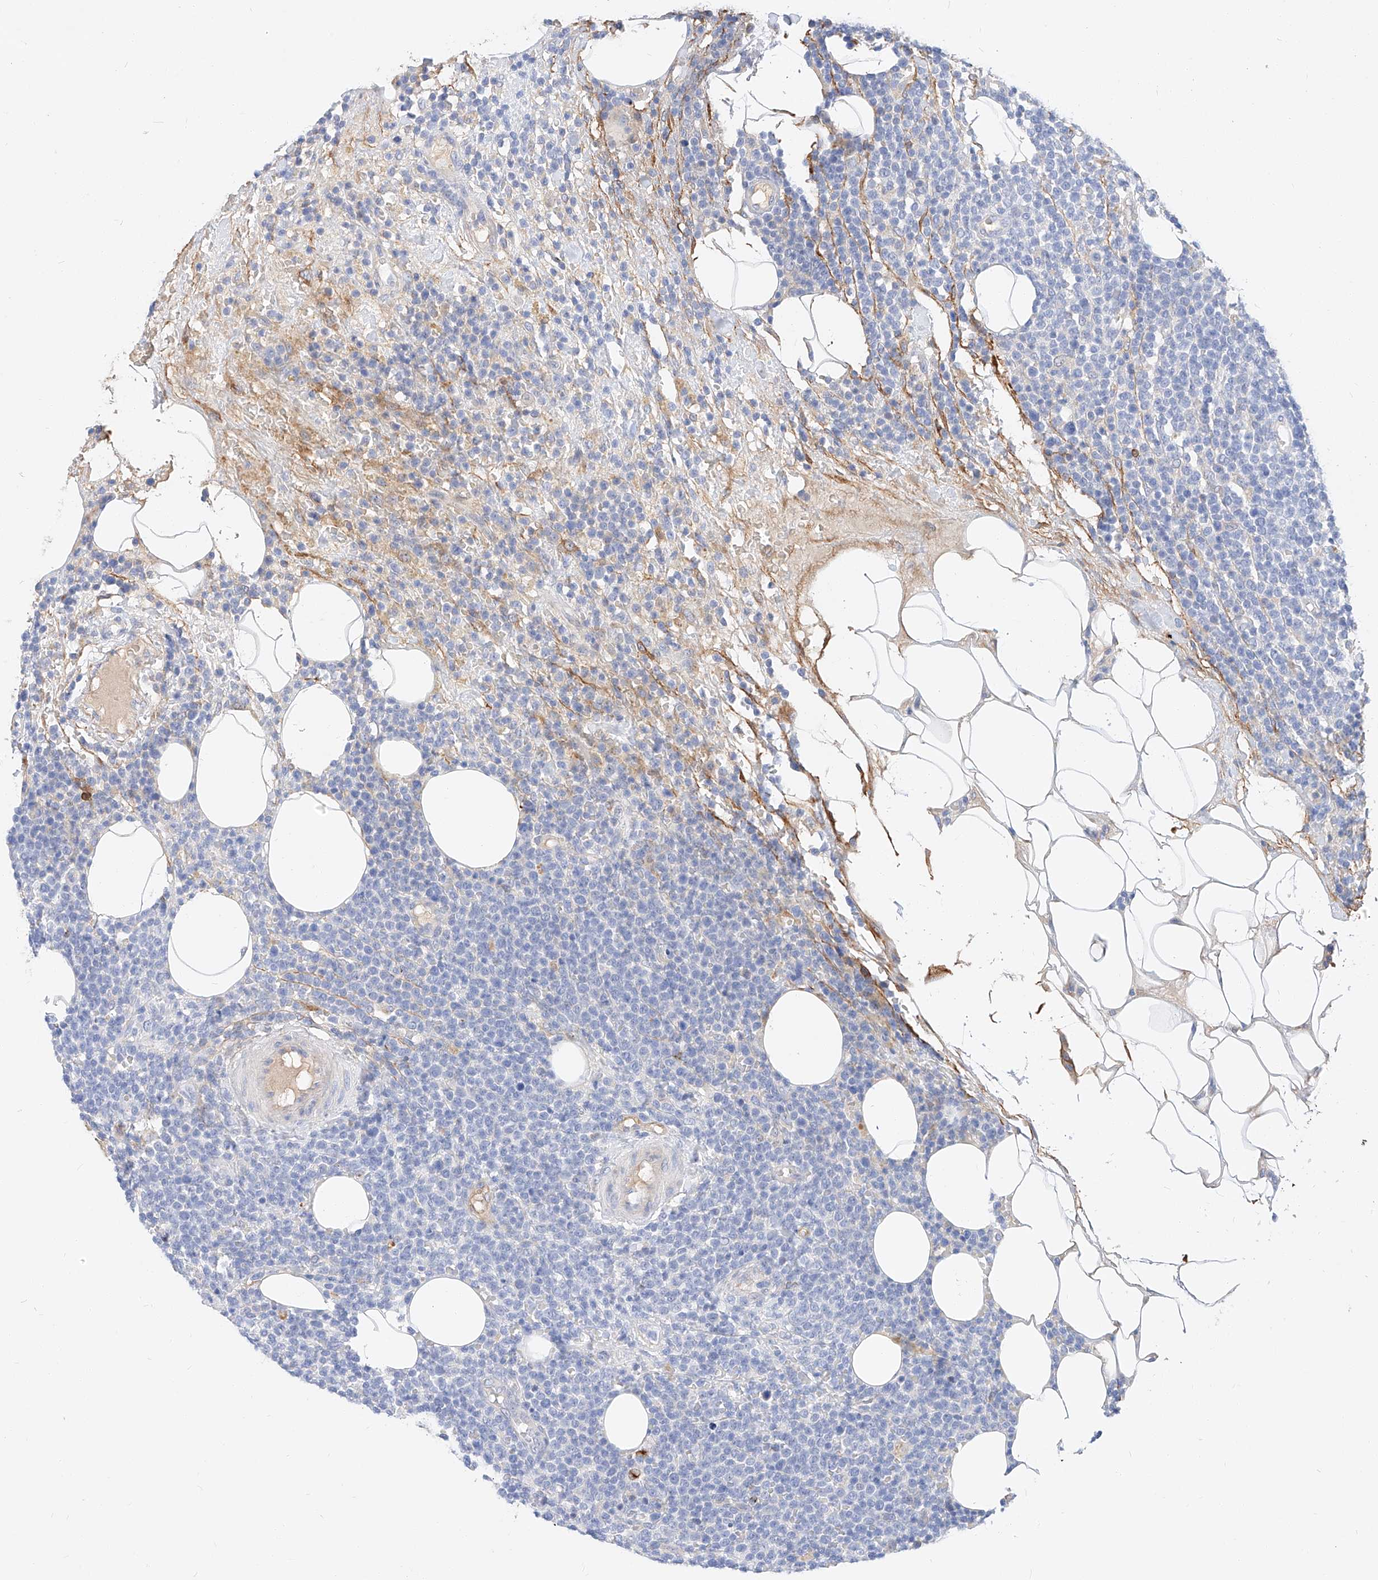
{"staining": {"intensity": "negative", "quantity": "none", "location": "none"}, "tissue": "lymphoma", "cell_type": "Tumor cells", "image_type": "cancer", "snomed": [{"axis": "morphology", "description": "Malignant lymphoma, non-Hodgkin's type, High grade"}, {"axis": "topography", "description": "Lymph node"}], "caption": "High-grade malignant lymphoma, non-Hodgkin's type stained for a protein using immunohistochemistry shows no expression tumor cells.", "gene": "MAP7", "patient": {"sex": "male", "age": 61}}